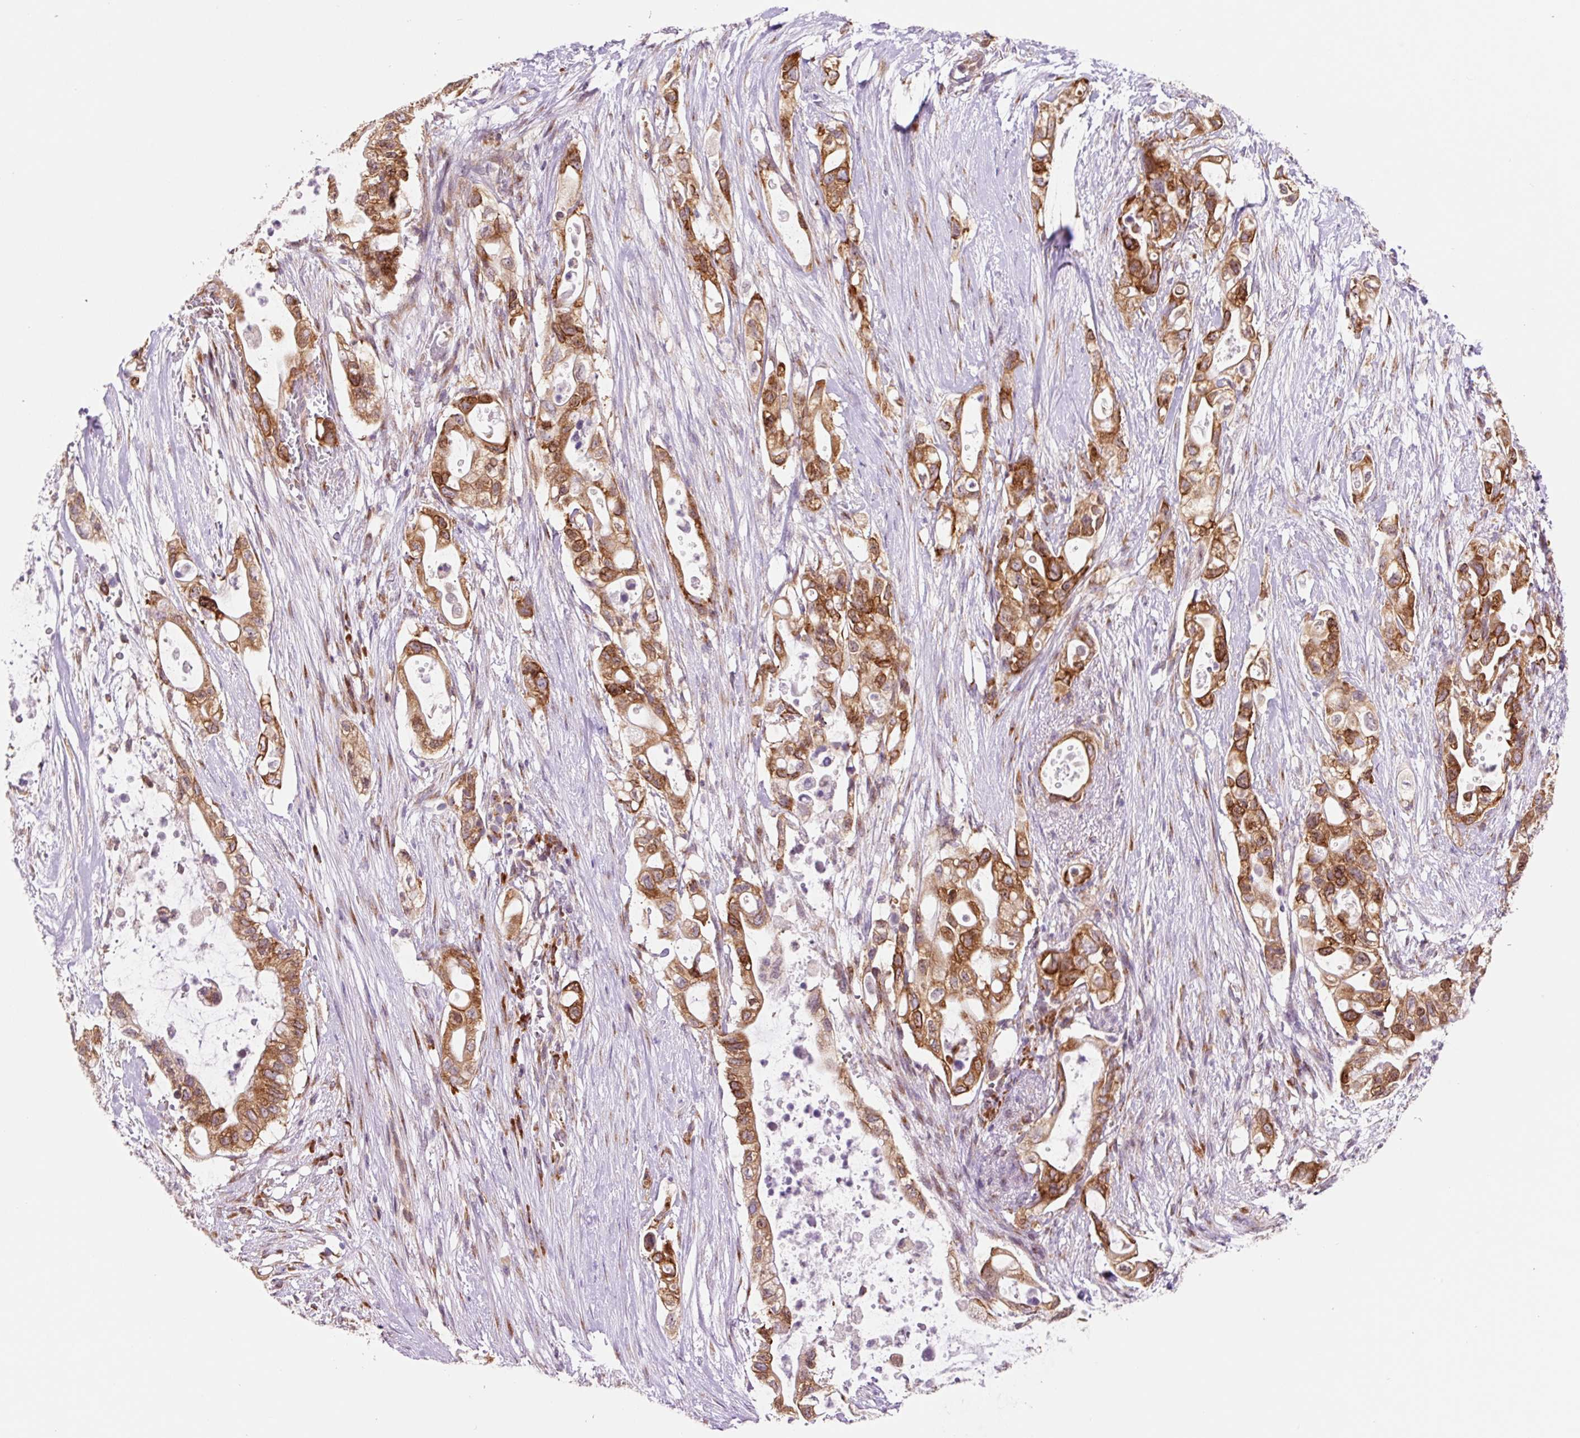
{"staining": {"intensity": "moderate", "quantity": ">75%", "location": "cytoplasmic/membranous"}, "tissue": "pancreatic cancer", "cell_type": "Tumor cells", "image_type": "cancer", "snomed": [{"axis": "morphology", "description": "Adenocarcinoma, NOS"}, {"axis": "topography", "description": "Pancreas"}], "caption": "Tumor cells demonstrate medium levels of moderate cytoplasmic/membranous expression in approximately >75% of cells in pancreatic adenocarcinoma.", "gene": "RPL41", "patient": {"sex": "female", "age": 72}}